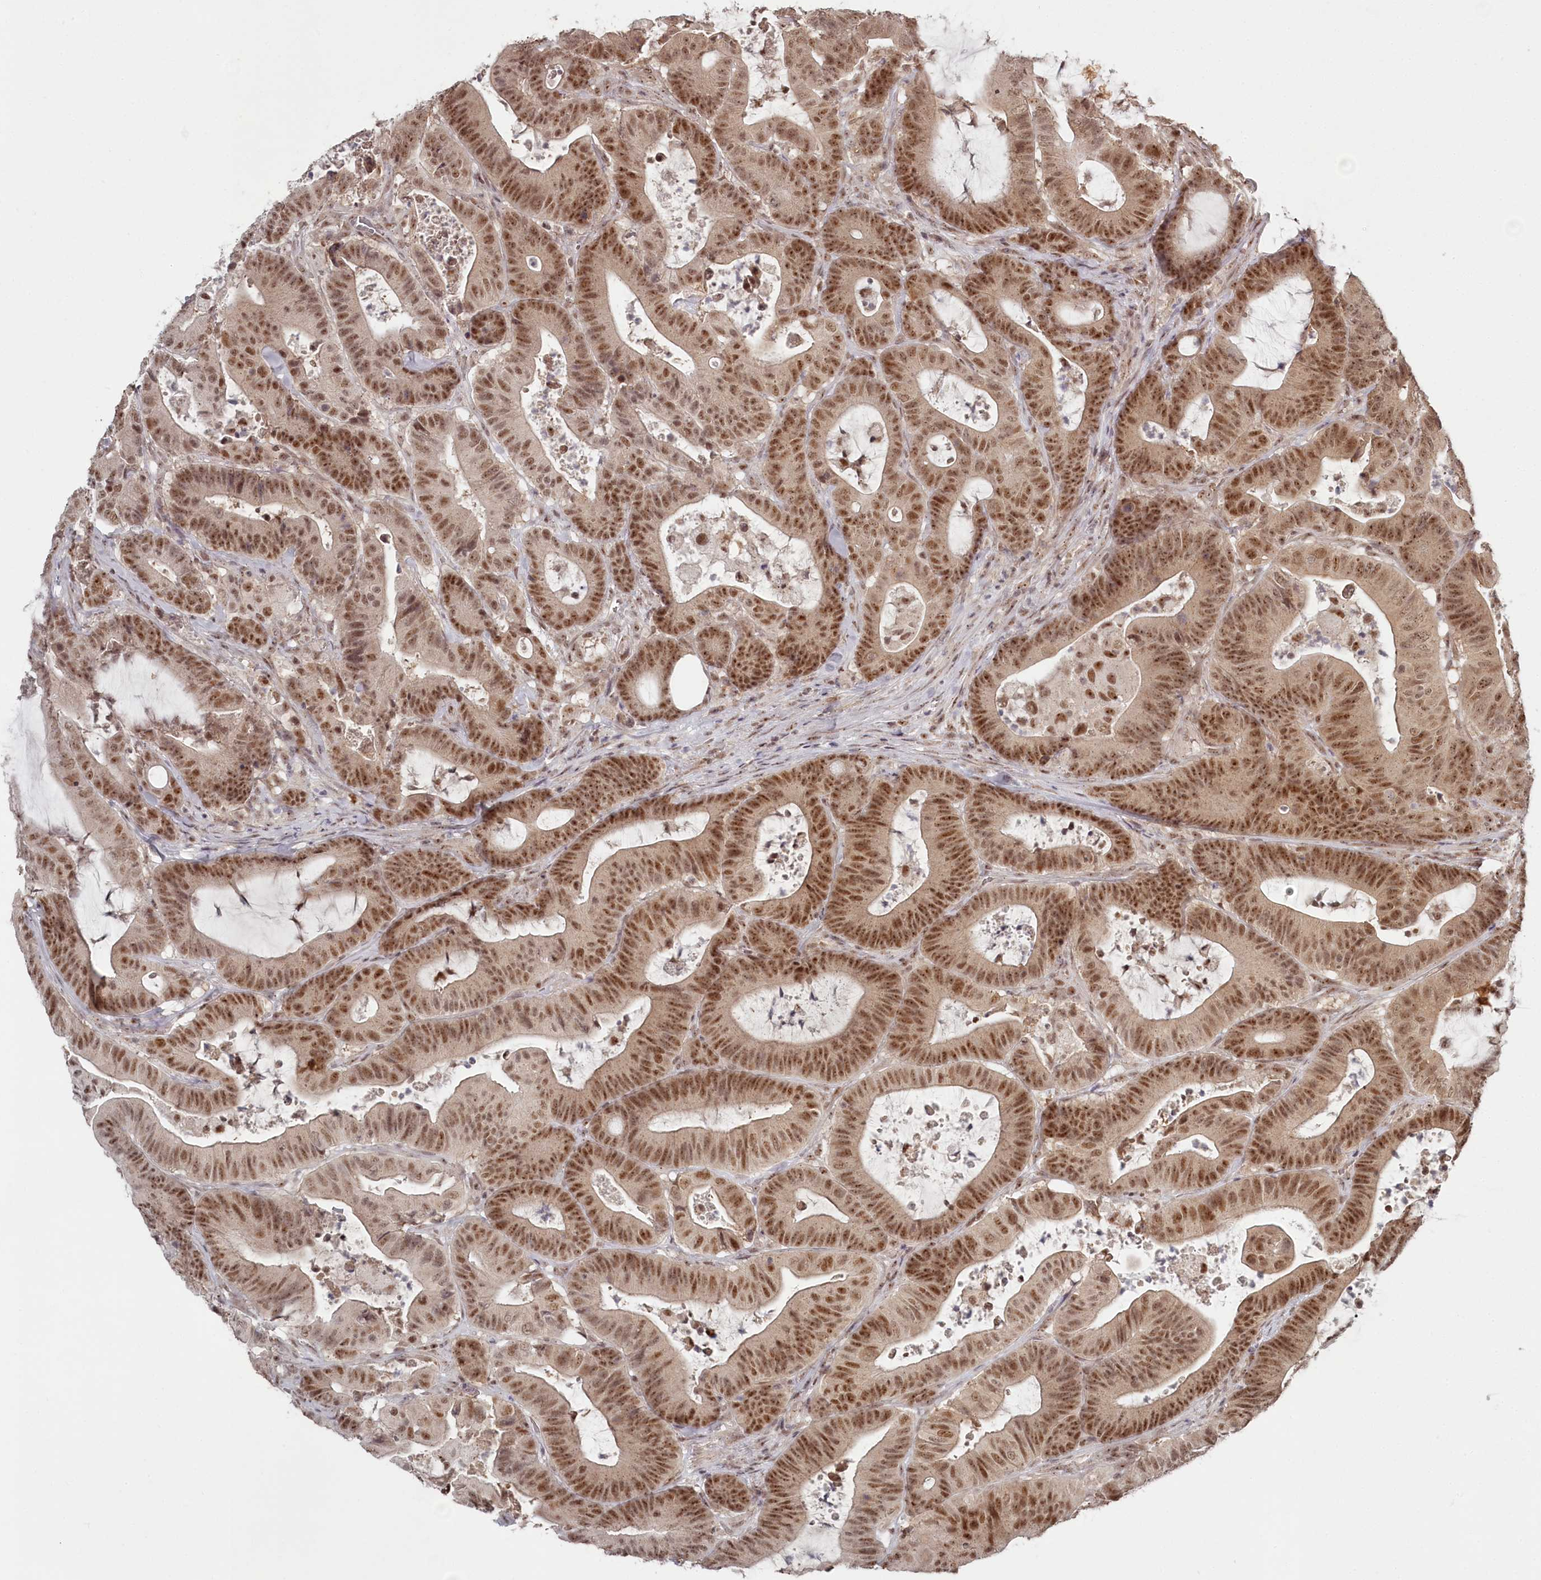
{"staining": {"intensity": "moderate", "quantity": ">75%", "location": "nuclear"}, "tissue": "colorectal cancer", "cell_type": "Tumor cells", "image_type": "cancer", "snomed": [{"axis": "morphology", "description": "Adenocarcinoma, NOS"}, {"axis": "topography", "description": "Colon"}], "caption": "Colorectal cancer was stained to show a protein in brown. There is medium levels of moderate nuclear positivity in about >75% of tumor cells. (DAB IHC with brightfield microscopy, high magnification).", "gene": "EXOSC1", "patient": {"sex": "female", "age": 84}}